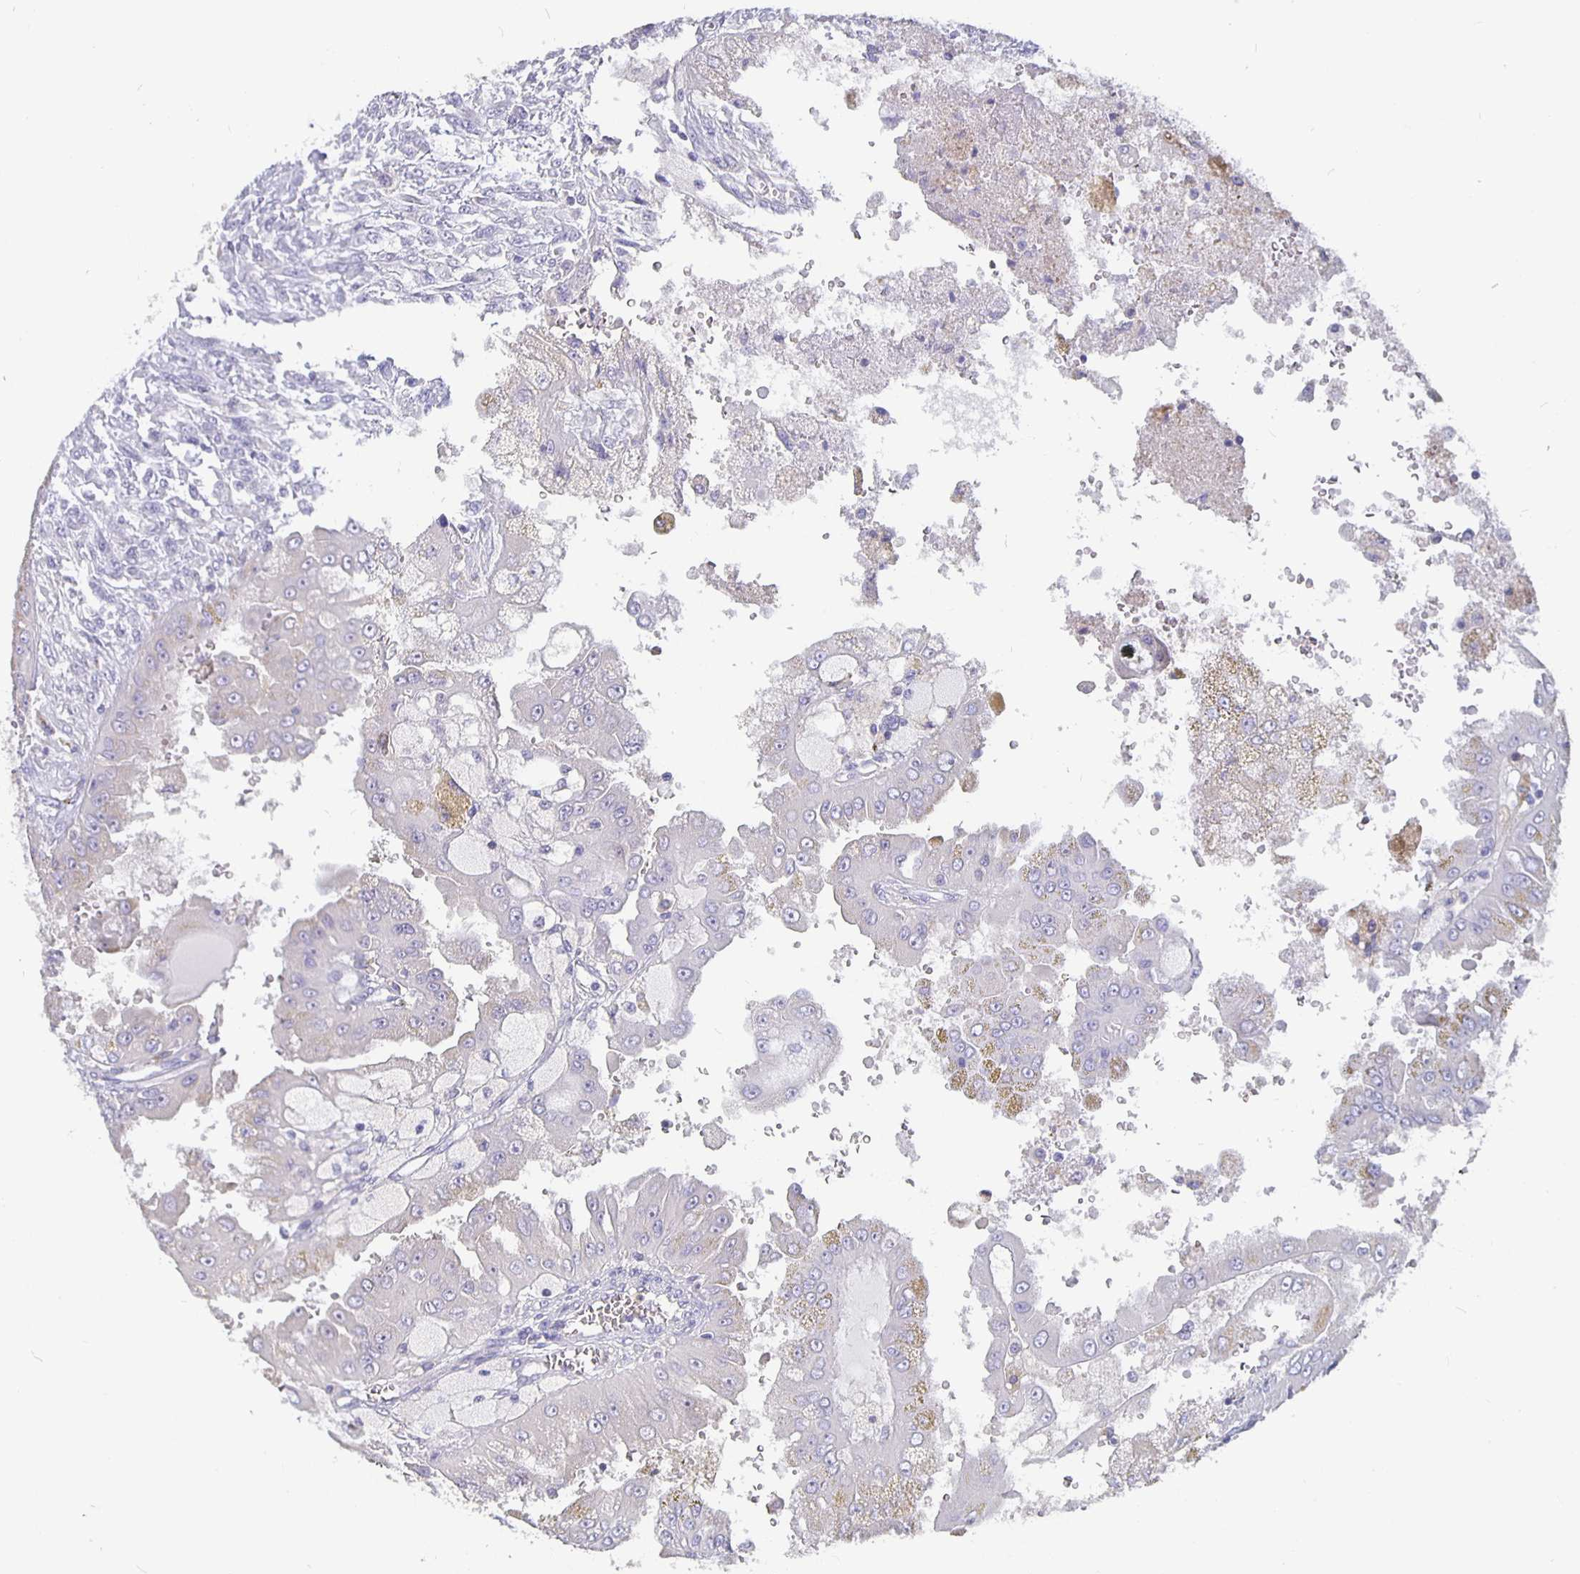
{"staining": {"intensity": "negative", "quantity": "none", "location": "none"}, "tissue": "renal cancer", "cell_type": "Tumor cells", "image_type": "cancer", "snomed": [{"axis": "morphology", "description": "Adenocarcinoma, NOS"}, {"axis": "topography", "description": "Kidney"}], "caption": "High power microscopy histopathology image of an immunohistochemistry histopathology image of renal adenocarcinoma, revealing no significant staining in tumor cells.", "gene": "GPX4", "patient": {"sex": "male", "age": 58}}